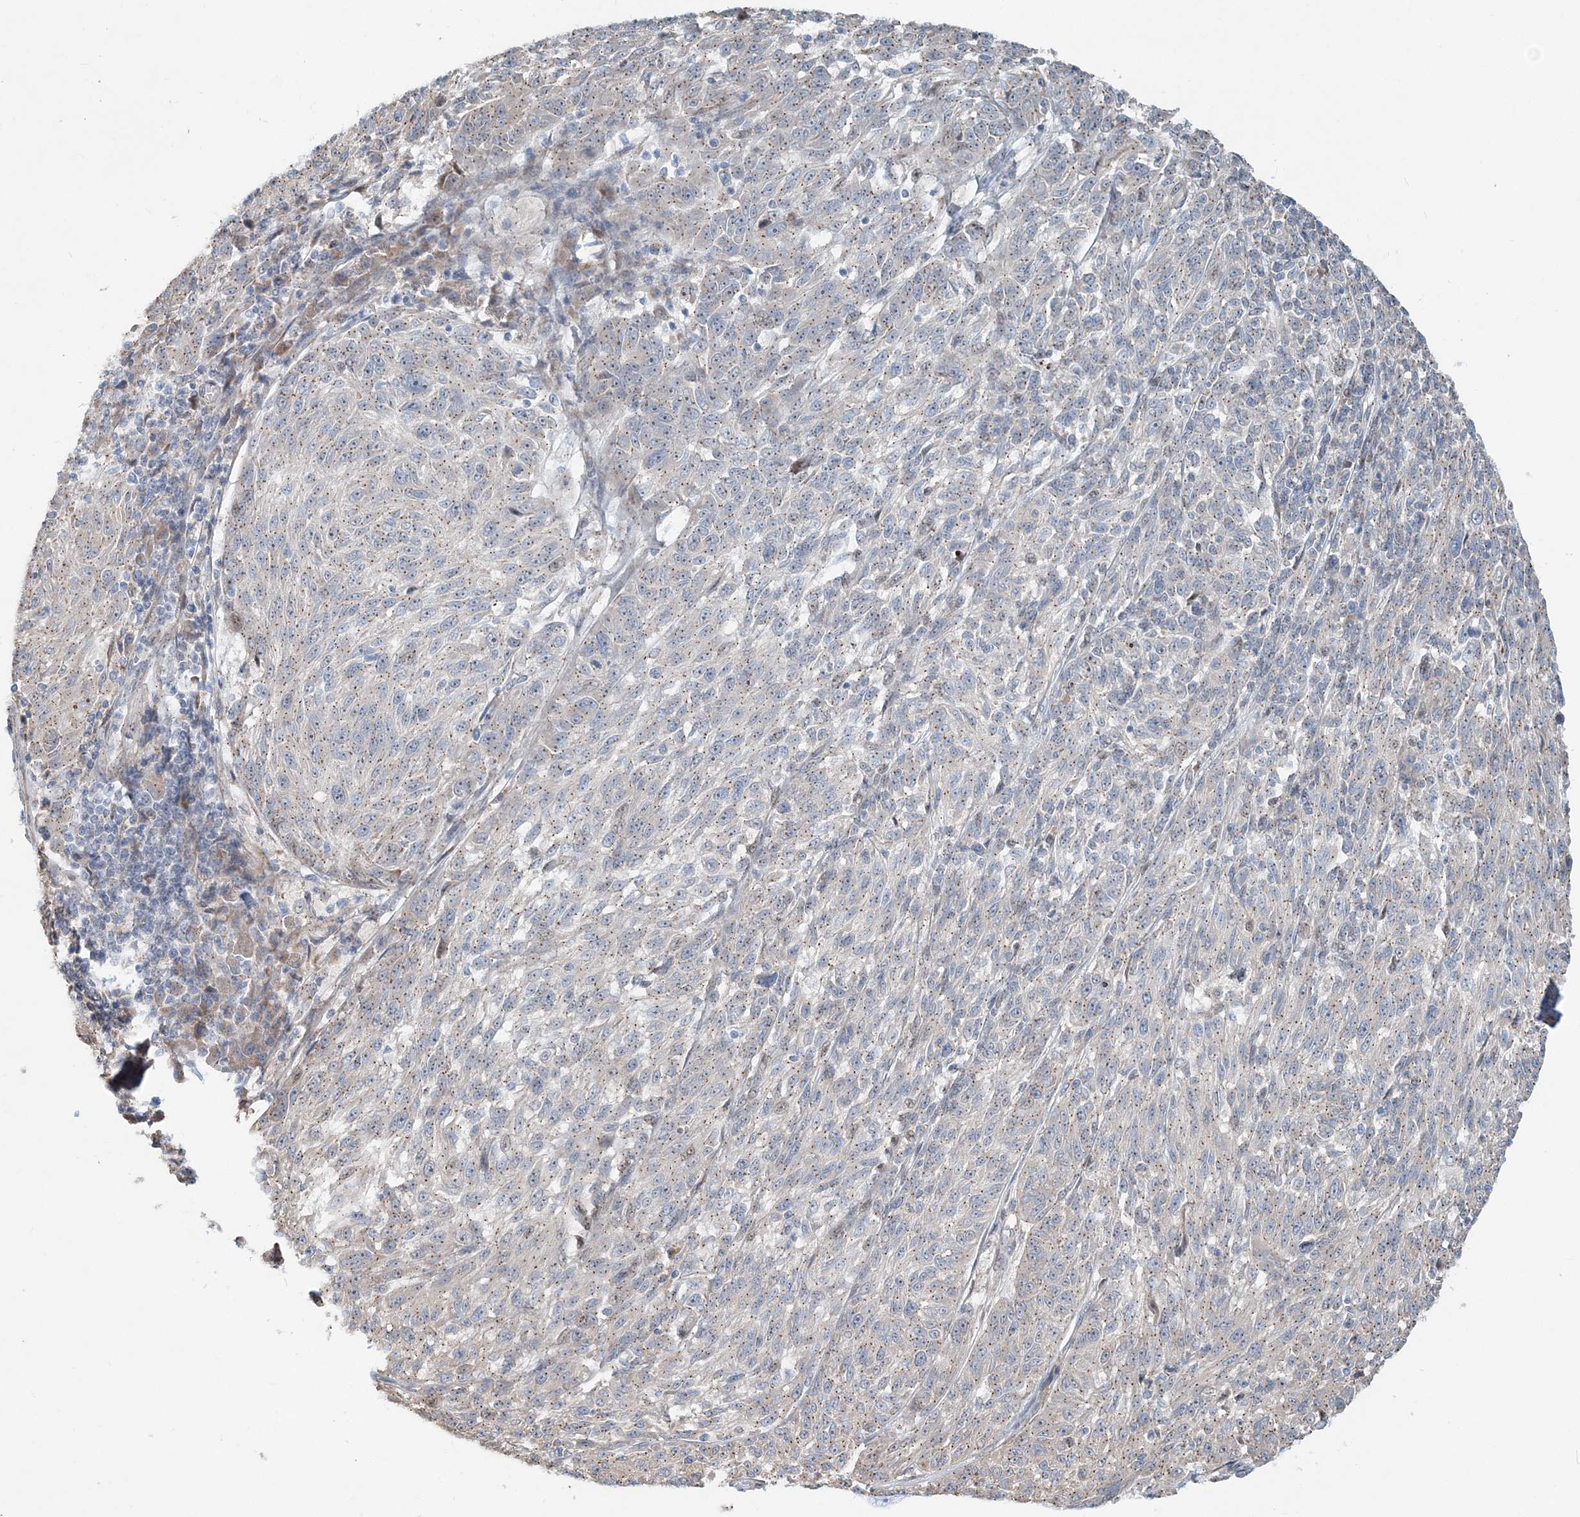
{"staining": {"intensity": "weak", "quantity": "<25%", "location": "cytoplasmic/membranous"}, "tissue": "melanoma", "cell_type": "Tumor cells", "image_type": "cancer", "snomed": [{"axis": "morphology", "description": "Malignant melanoma, NOS"}, {"axis": "topography", "description": "Skin"}], "caption": "Immunohistochemistry photomicrograph of melanoma stained for a protein (brown), which reveals no staining in tumor cells. (IHC, brightfield microscopy, high magnification).", "gene": "CXXC5", "patient": {"sex": "male", "age": 53}}